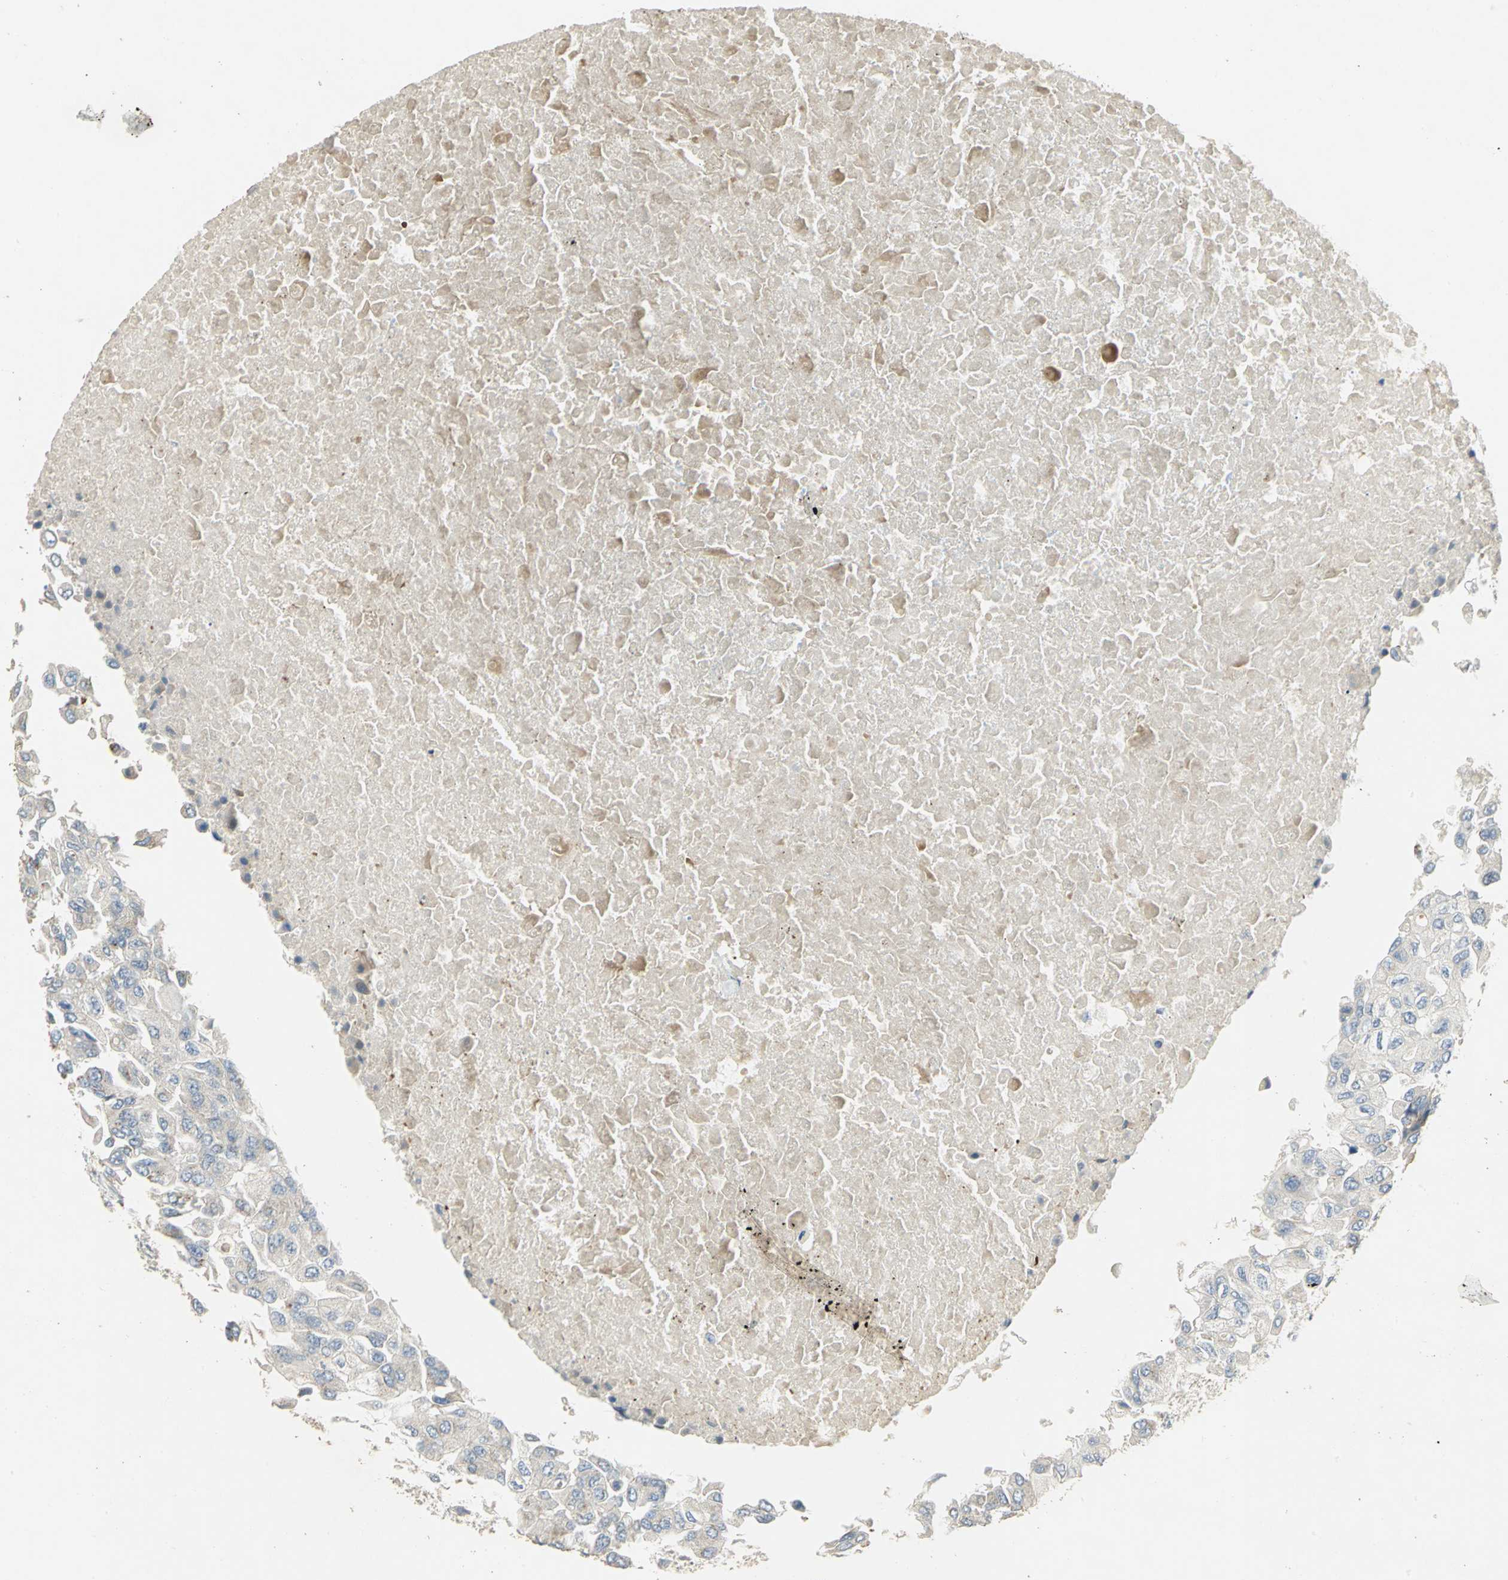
{"staining": {"intensity": "weak", "quantity": "25%-75%", "location": "cytoplasmic/membranous"}, "tissue": "breast cancer", "cell_type": "Tumor cells", "image_type": "cancer", "snomed": [{"axis": "morphology", "description": "Normal tissue, NOS"}, {"axis": "morphology", "description": "Duct carcinoma"}, {"axis": "topography", "description": "Breast"}], "caption": "An image showing weak cytoplasmic/membranous positivity in about 25%-75% of tumor cells in intraductal carcinoma (breast), as visualized by brown immunohistochemical staining.", "gene": "TM9SF2", "patient": {"sex": "female", "age": 49}}